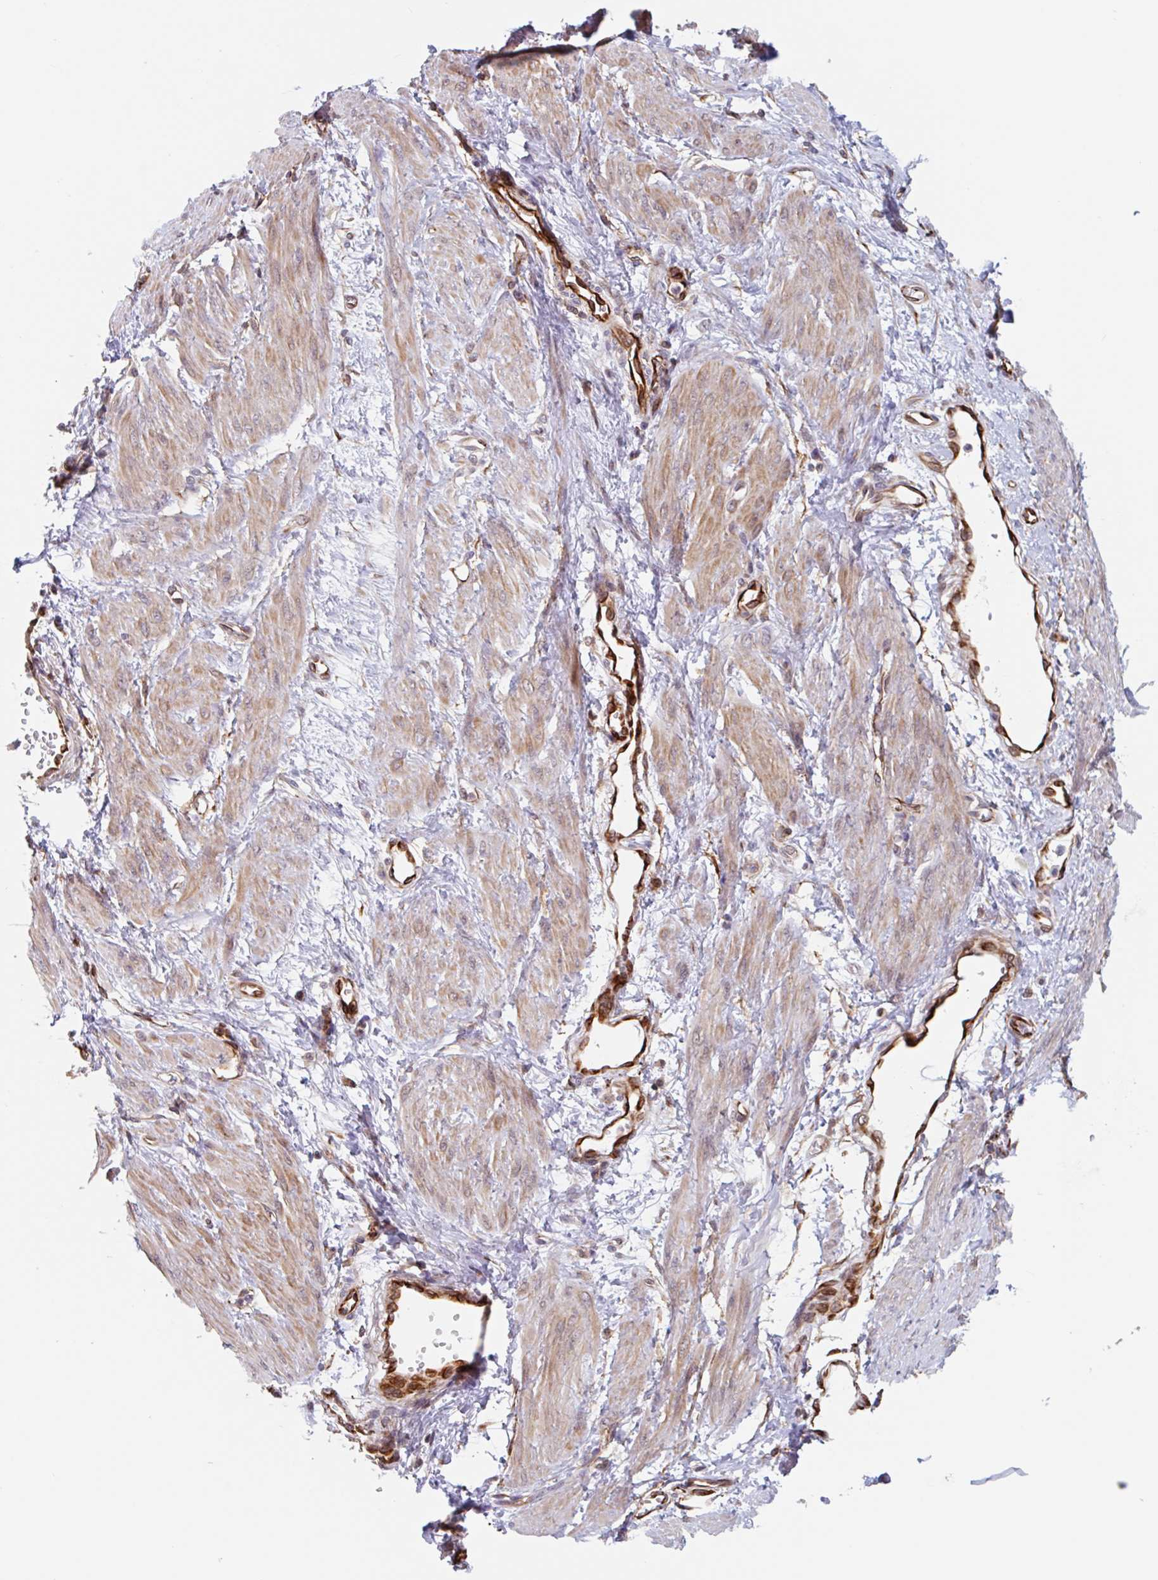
{"staining": {"intensity": "moderate", "quantity": "25%-75%", "location": "cytoplasmic/membranous"}, "tissue": "smooth muscle", "cell_type": "Smooth muscle cells", "image_type": "normal", "snomed": [{"axis": "morphology", "description": "Normal tissue, NOS"}, {"axis": "topography", "description": "Smooth muscle"}, {"axis": "topography", "description": "Uterus"}], "caption": "Immunohistochemical staining of benign smooth muscle displays medium levels of moderate cytoplasmic/membranous expression in about 25%-75% of smooth muscle cells. Nuclei are stained in blue.", "gene": "NUB1", "patient": {"sex": "female", "age": 39}}